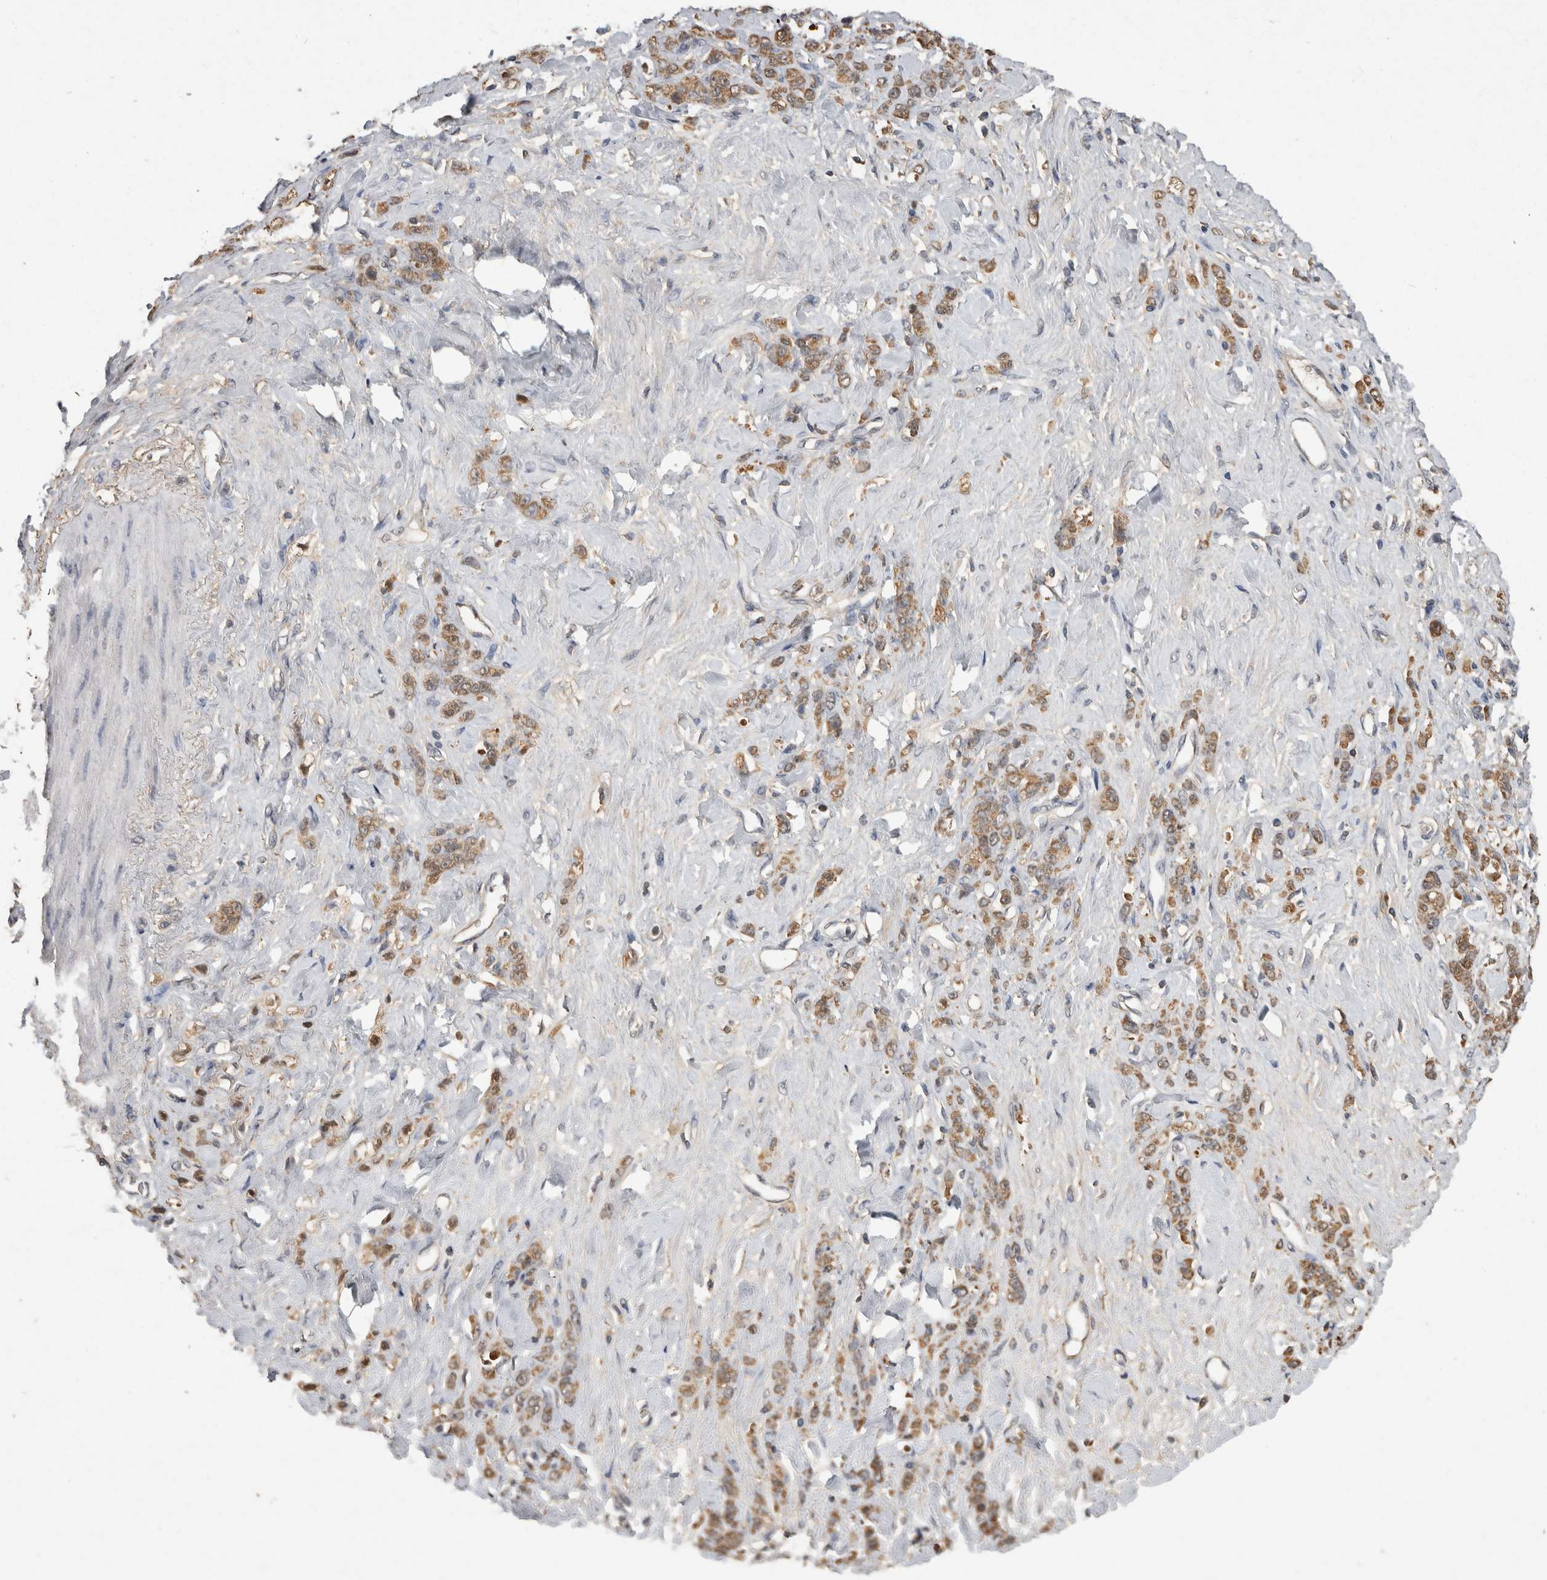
{"staining": {"intensity": "moderate", "quantity": ">75%", "location": "cytoplasmic/membranous"}, "tissue": "stomach cancer", "cell_type": "Tumor cells", "image_type": "cancer", "snomed": [{"axis": "morphology", "description": "Adenocarcinoma, NOS"}, {"axis": "topography", "description": "Stomach"}], "caption": "High-magnification brightfield microscopy of adenocarcinoma (stomach) stained with DAB (brown) and counterstained with hematoxylin (blue). tumor cells exhibit moderate cytoplasmic/membranous expression is identified in approximately>75% of cells.", "gene": "PREP", "patient": {"sex": "male", "age": 82}}